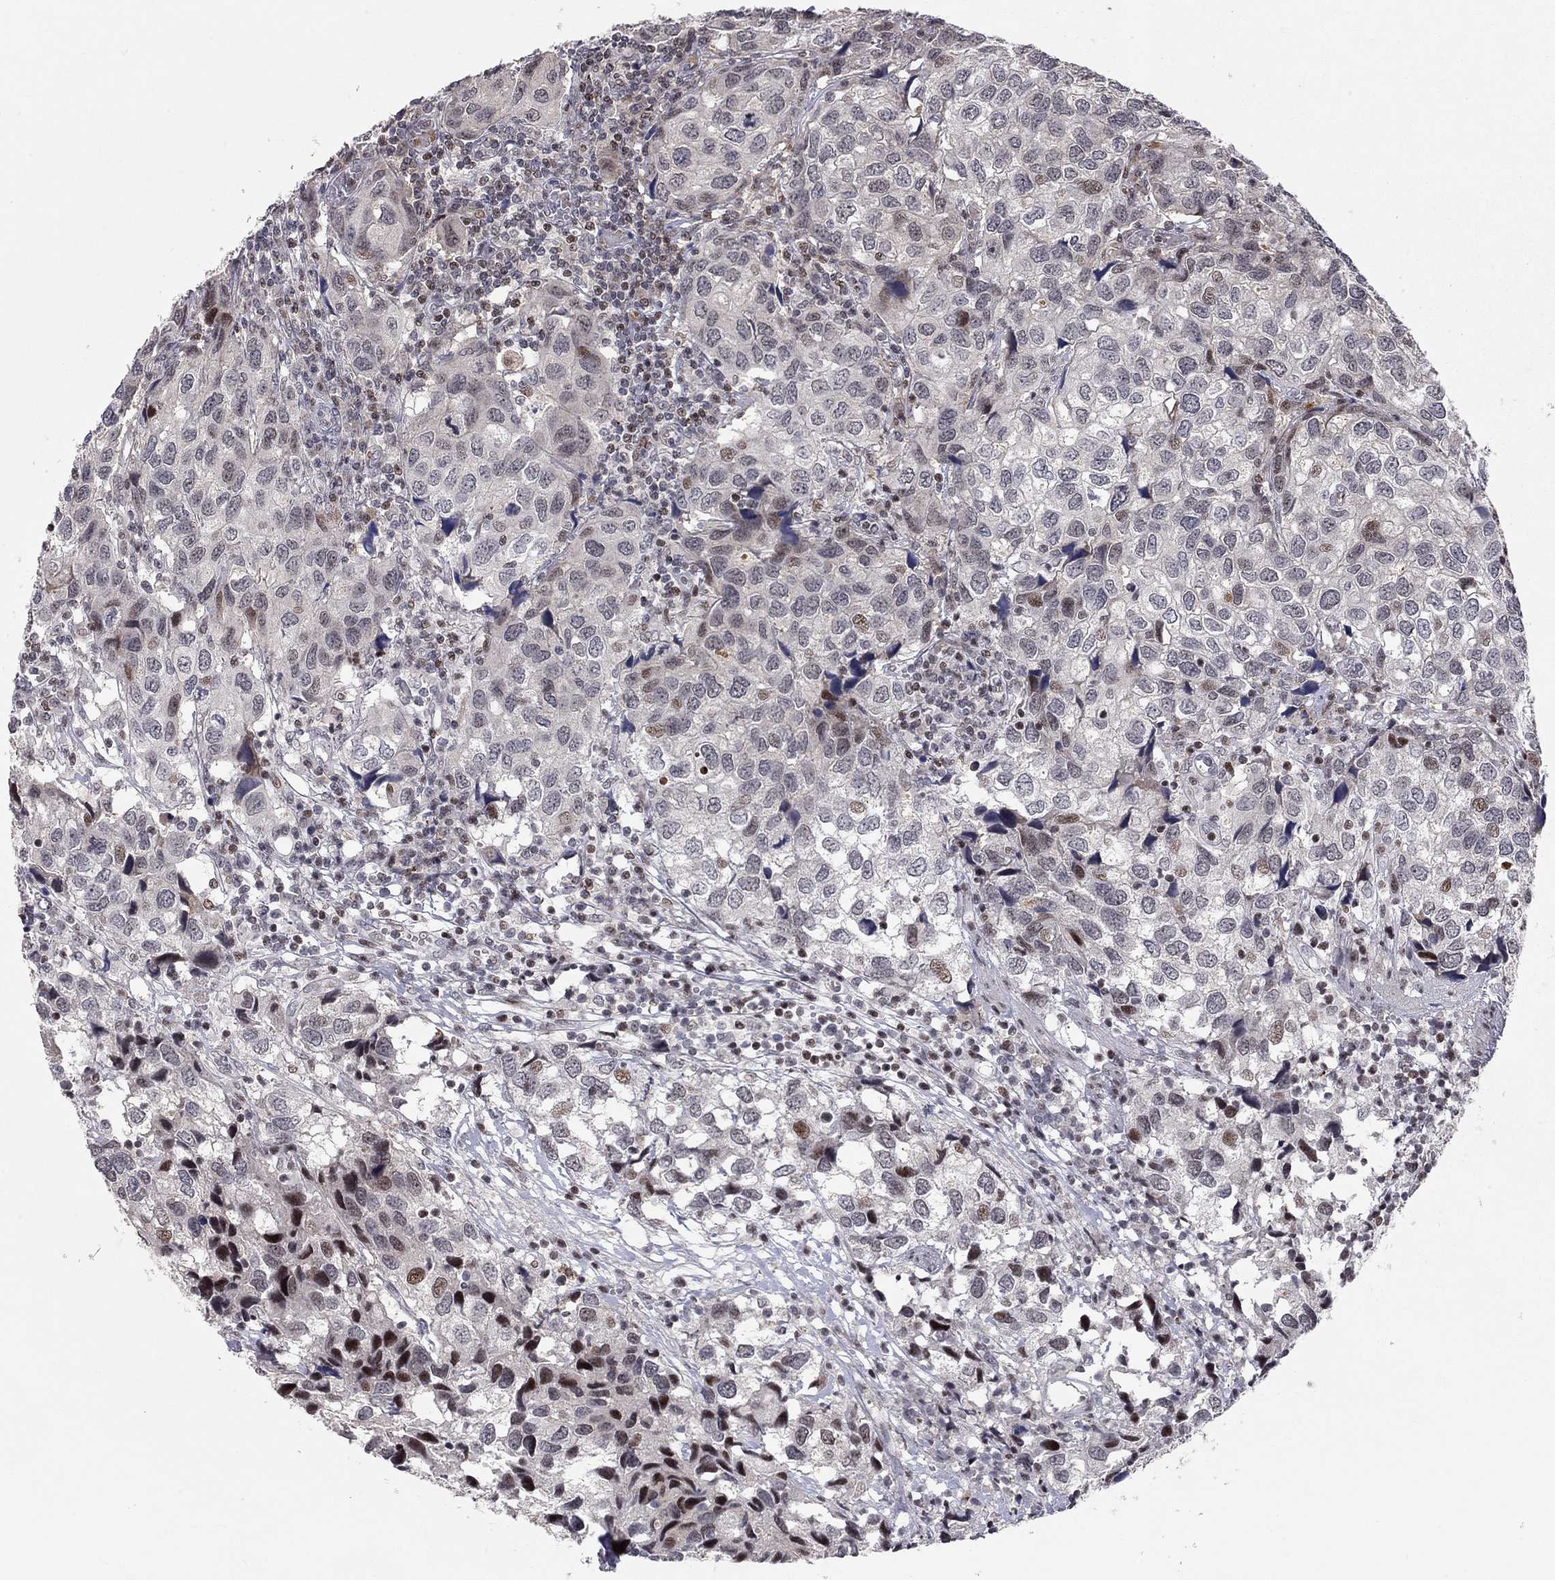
{"staining": {"intensity": "moderate", "quantity": "<25%", "location": "nuclear"}, "tissue": "urothelial cancer", "cell_type": "Tumor cells", "image_type": "cancer", "snomed": [{"axis": "morphology", "description": "Urothelial carcinoma, High grade"}, {"axis": "topography", "description": "Urinary bladder"}], "caption": "Urothelial cancer tissue reveals moderate nuclear expression in about <25% of tumor cells, visualized by immunohistochemistry.", "gene": "HDAC3", "patient": {"sex": "male", "age": 79}}